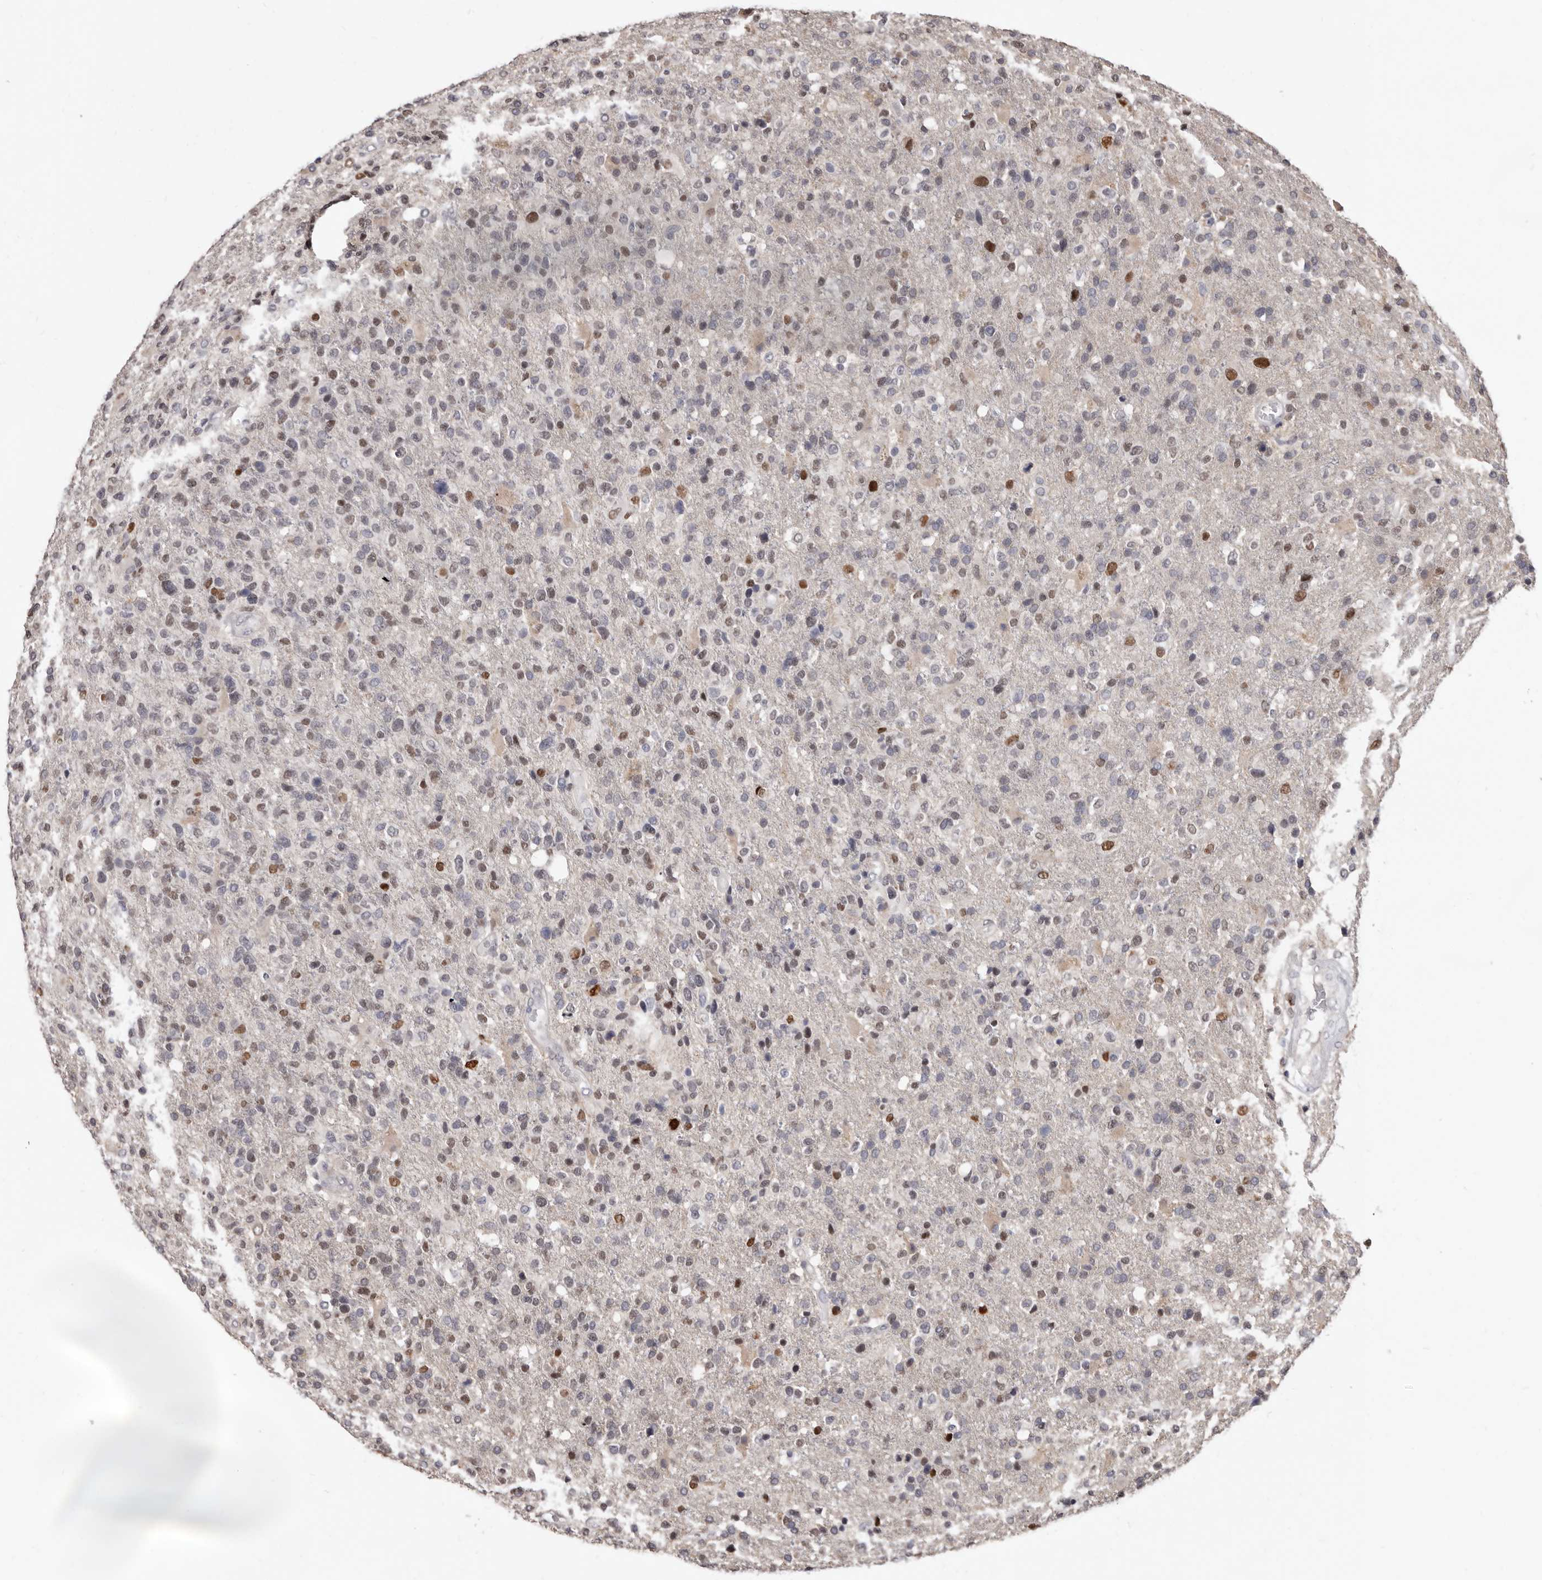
{"staining": {"intensity": "negative", "quantity": "none", "location": "none"}, "tissue": "glioma", "cell_type": "Tumor cells", "image_type": "cancer", "snomed": [{"axis": "morphology", "description": "Glioma, malignant, High grade"}, {"axis": "topography", "description": "Brain"}], "caption": "This micrograph is of malignant high-grade glioma stained with IHC to label a protein in brown with the nuclei are counter-stained blue. There is no staining in tumor cells.", "gene": "KHDRBS2", "patient": {"sex": "male", "age": 72}}